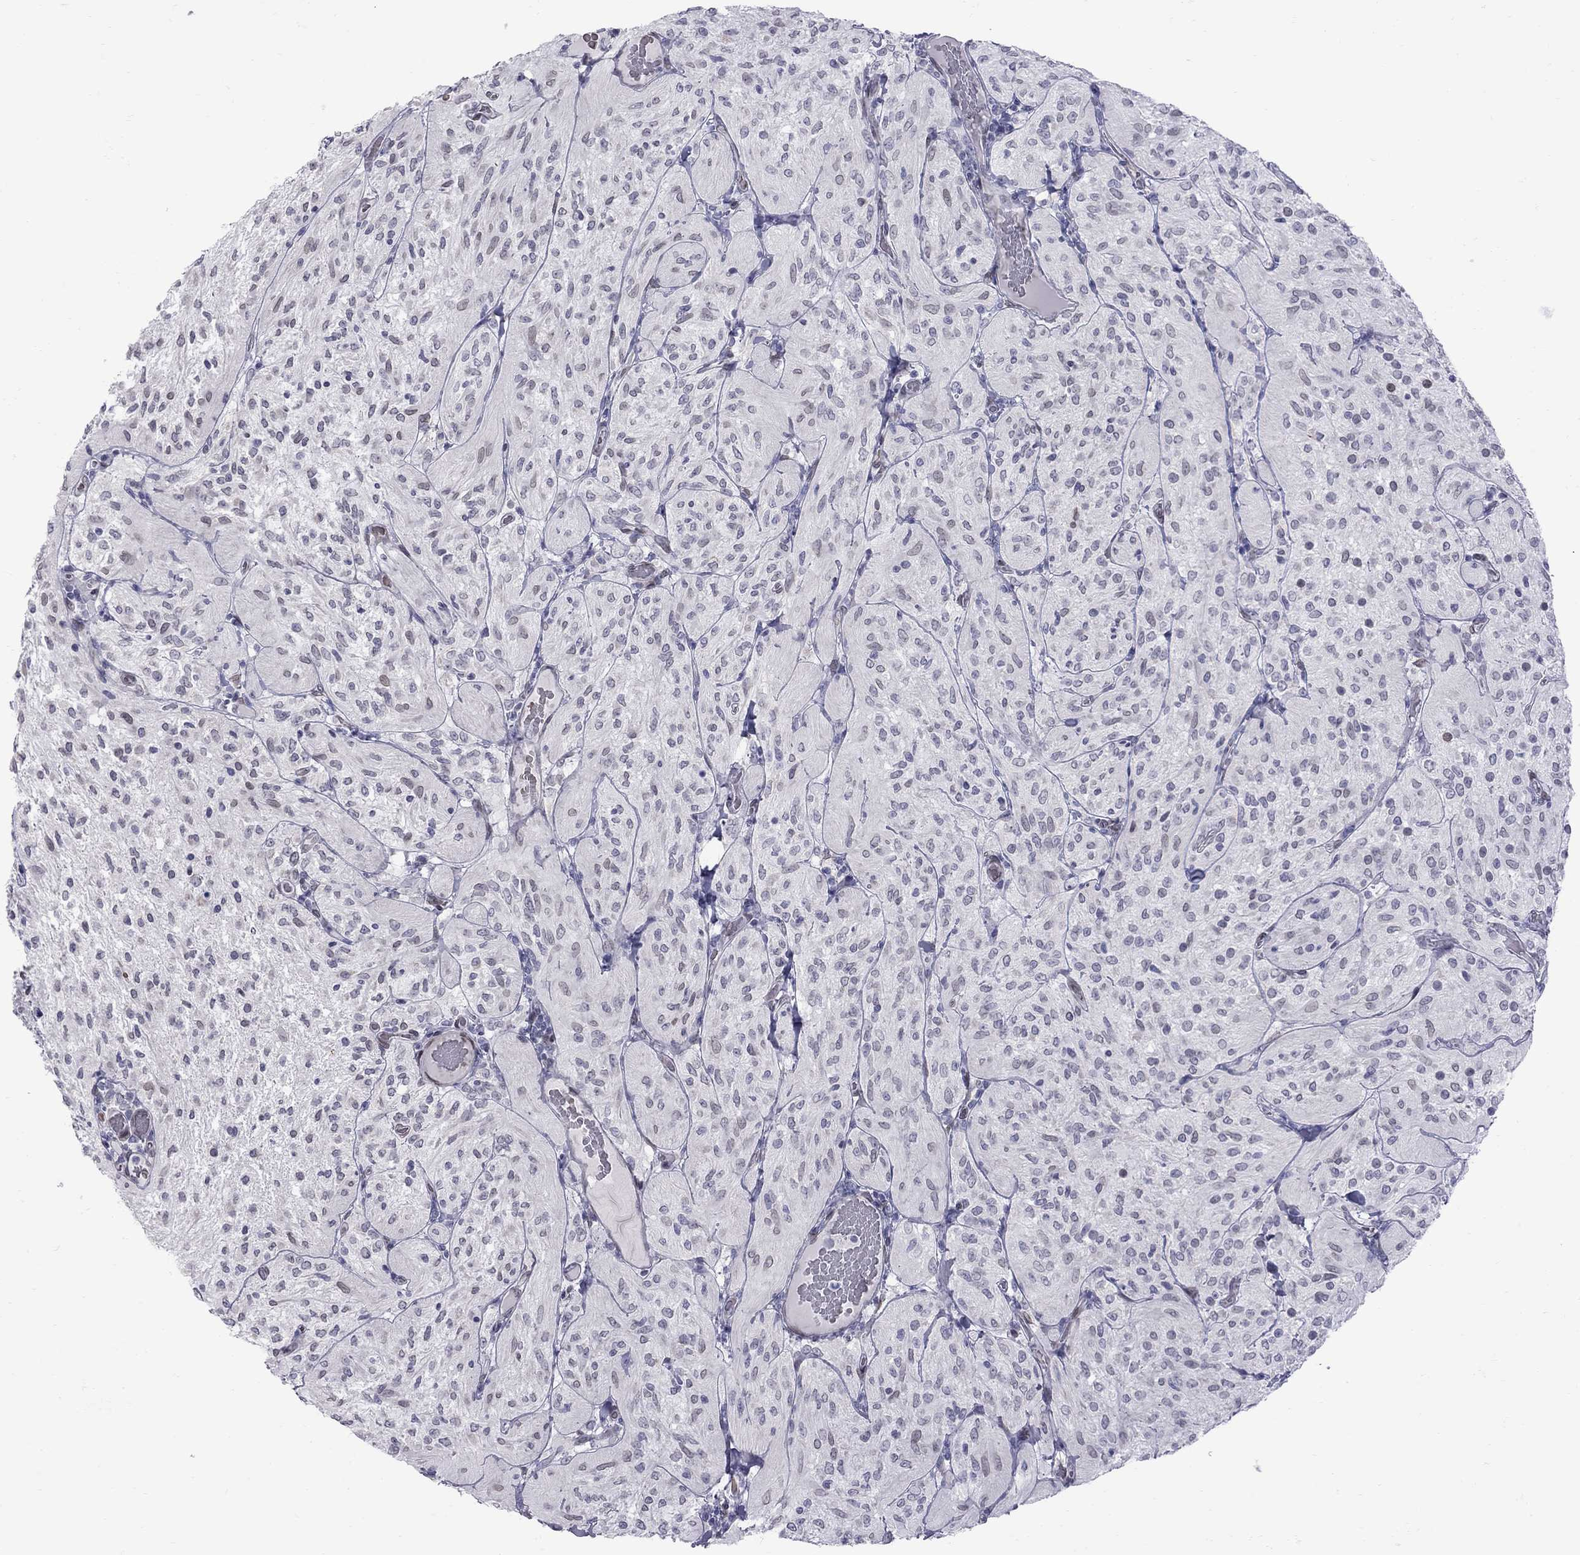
{"staining": {"intensity": "negative", "quantity": "none", "location": "none"}, "tissue": "glioma", "cell_type": "Tumor cells", "image_type": "cancer", "snomed": [{"axis": "morphology", "description": "Glioma, malignant, Low grade"}, {"axis": "topography", "description": "Brain"}], "caption": "Human glioma stained for a protein using immunohistochemistry displays no expression in tumor cells.", "gene": "CLTCL1", "patient": {"sex": "male", "age": 3}}